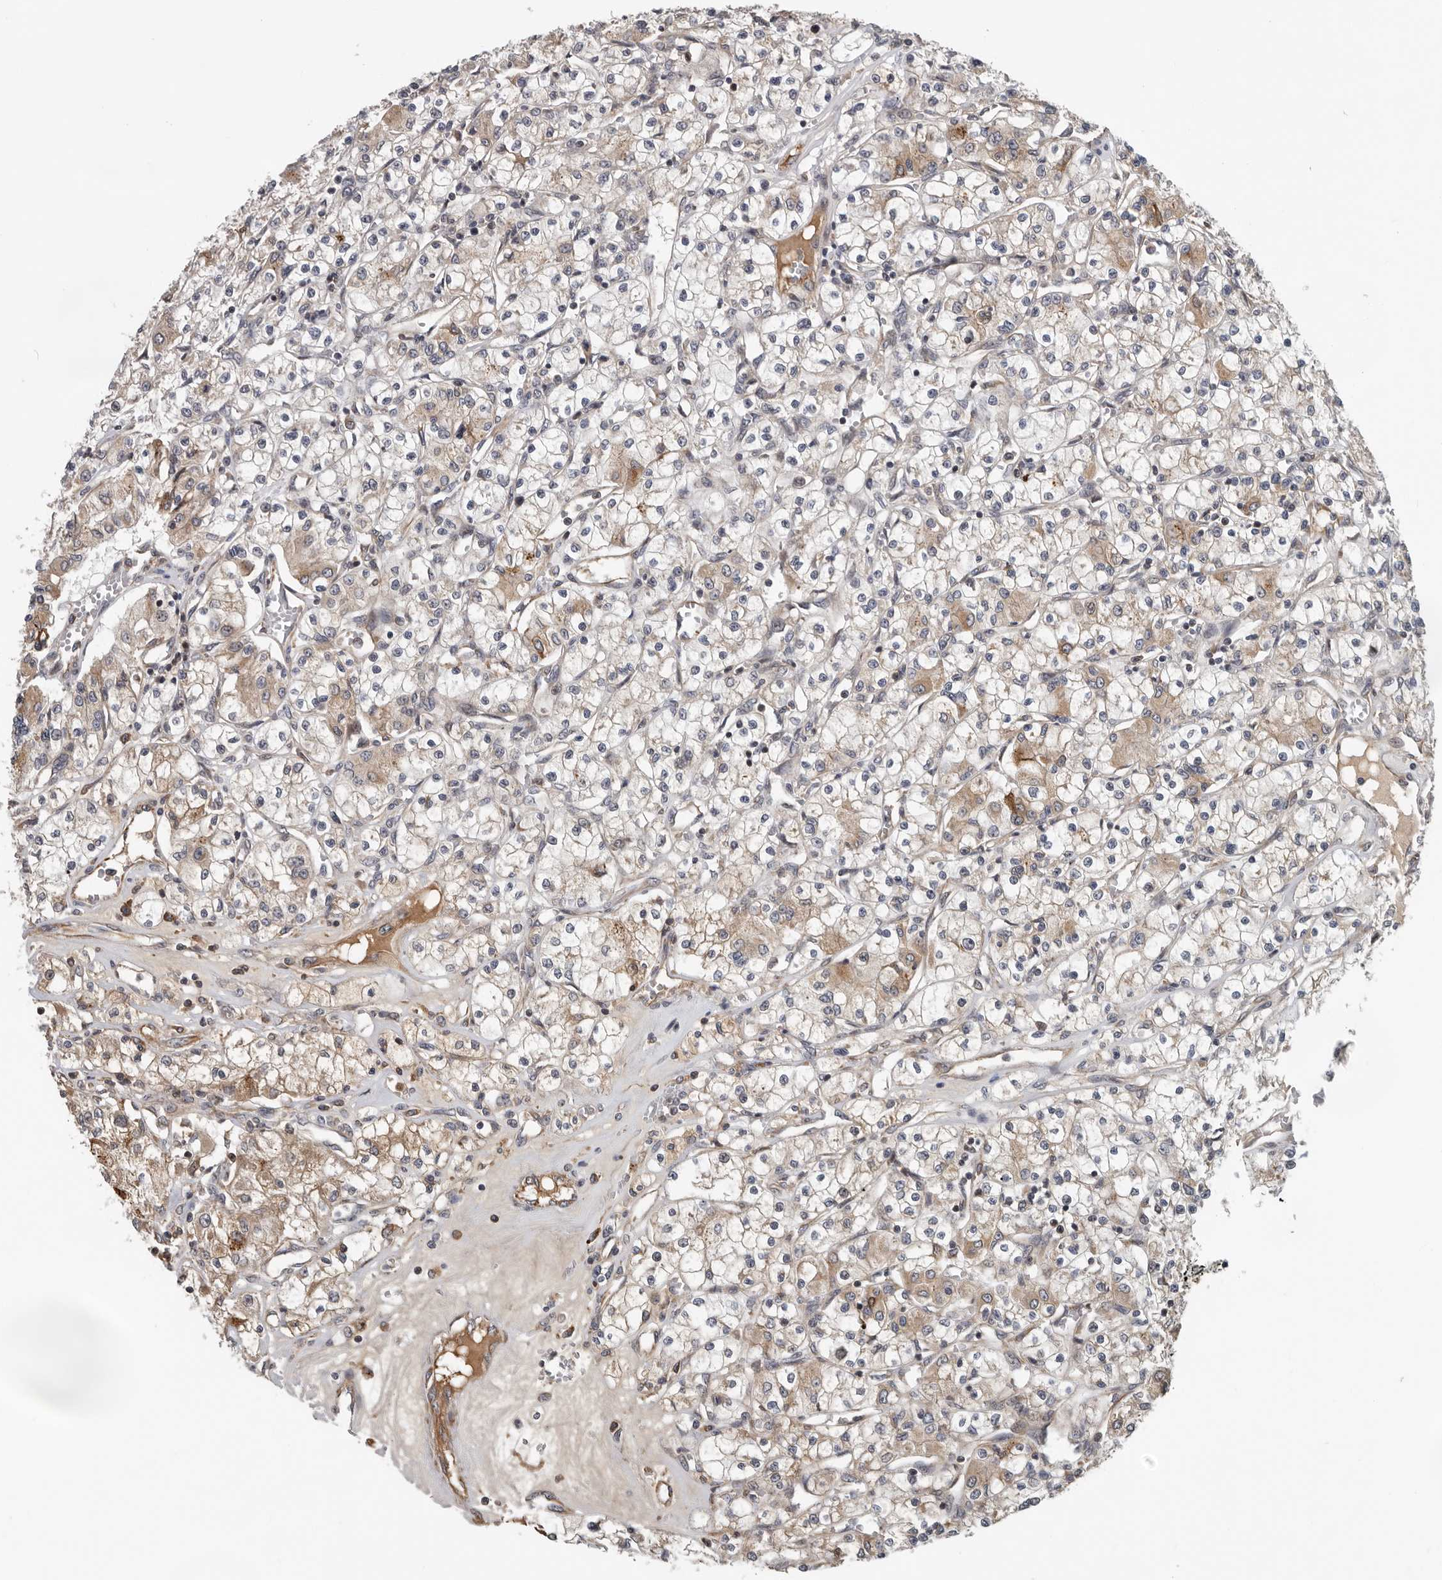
{"staining": {"intensity": "moderate", "quantity": "25%-75%", "location": "cytoplasmic/membranous"}, "tissue": "renal cancer", "cell_type": "Tumor cells", "image_type": "cancer", "snomed": [{"axis": "morphology", "description": "Adenocarcinoma, NOS"}, {"axis": "topography", "description": "Kidney"}], "caption": "DAB immunohistochemical staining of renal cancer (adenocarcinoma) demonstrates moderate cytoplasmic/membranous protein expression in approximately 25%-75% of tumor cells. (DAB = brown stain, brightfield microscopy at high magnification).", "gene": "RNF157", "patient": {"sex": "female", "age": 59}}